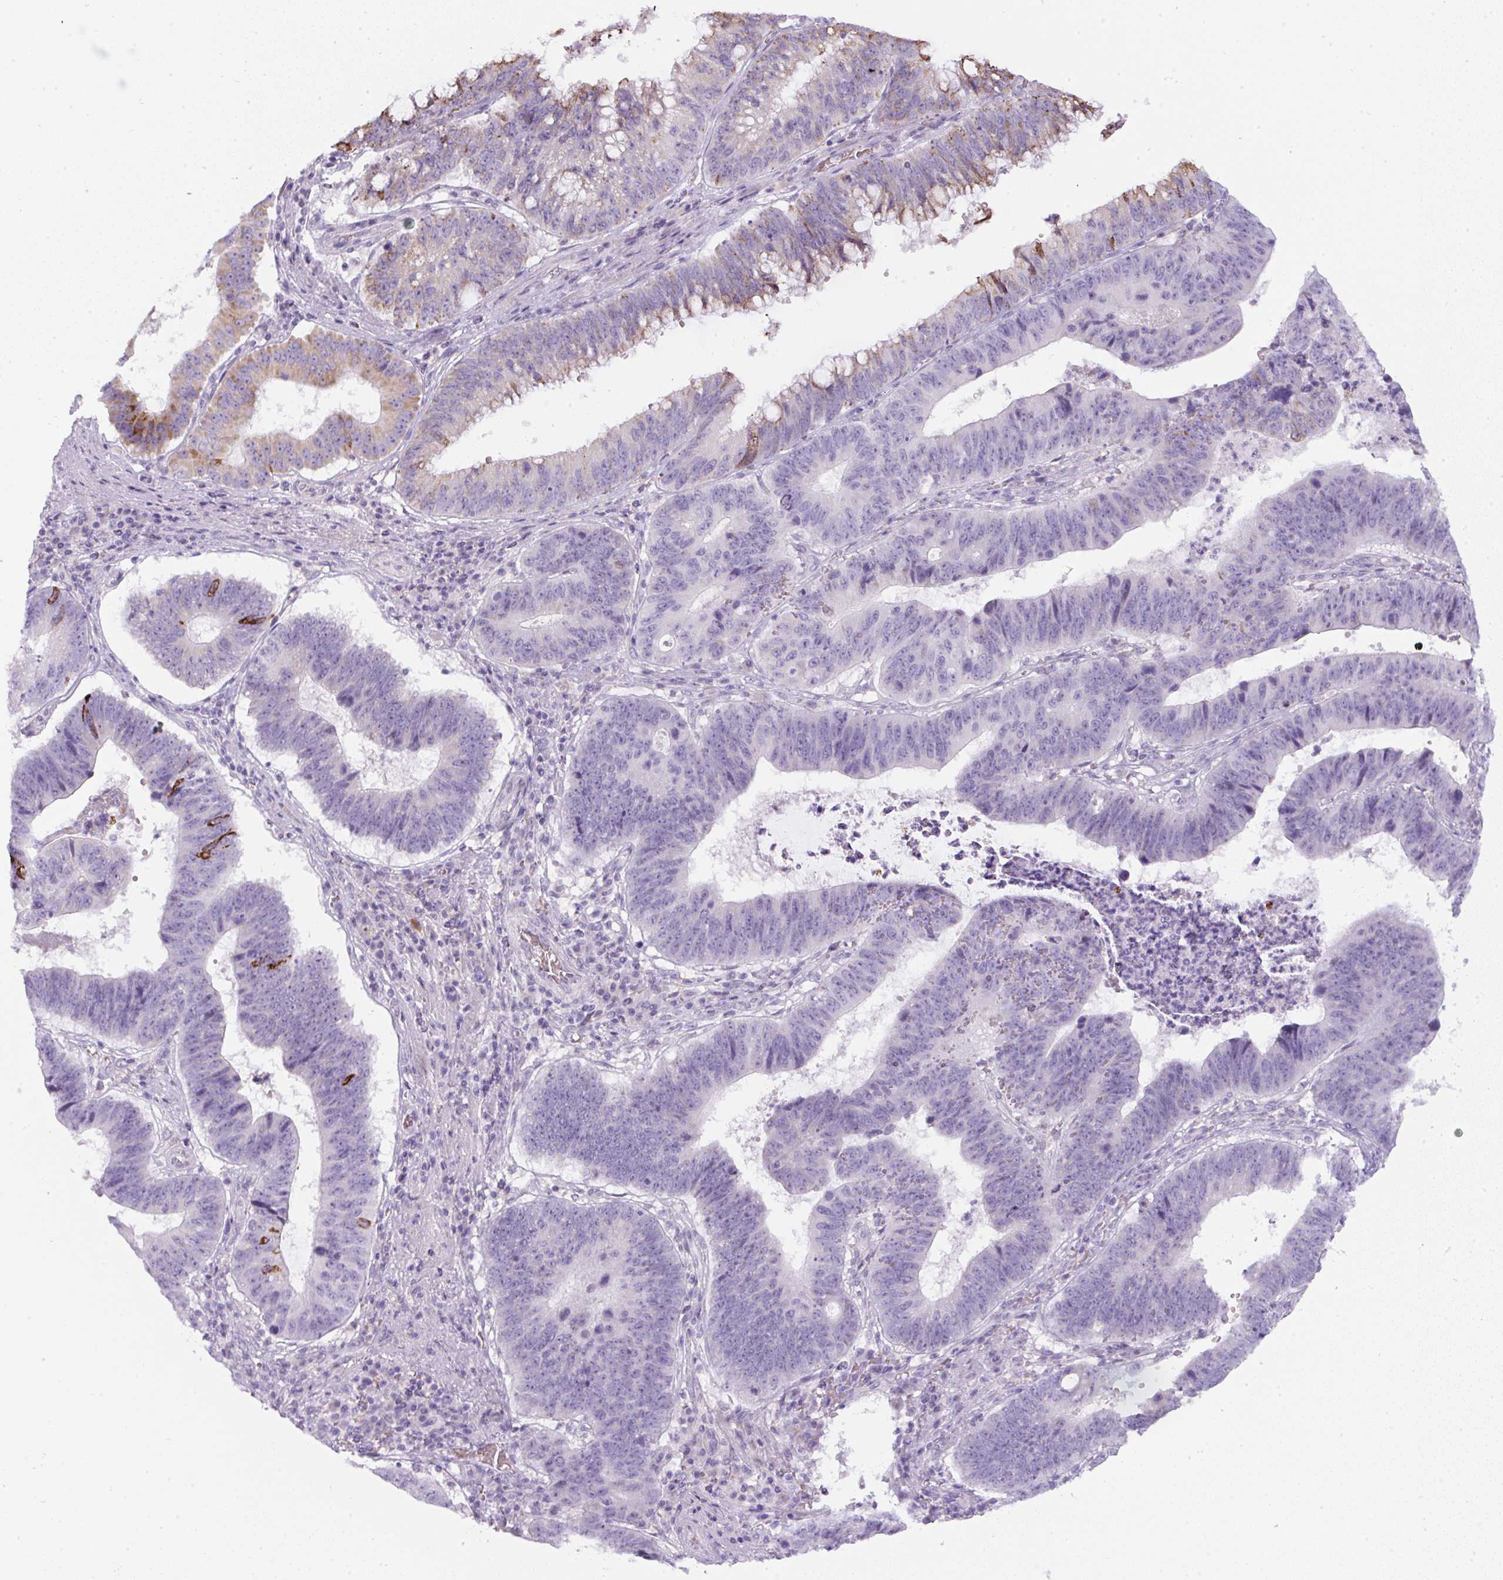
{"staining": {"intensity": "moderate", "quantity": "<25%", "location": "cytoplasmic/membranous"}, "tissue": "stomach cancer", "cell_type": "Tumor cells", "image_type": "cancer", "snomed": [{"axis": "morphology", "description": "Adenocarcinoma, NOS"}, {"axis": "topography", "description": "Stomach"}], "caption": "Tumor cells reveal low levels of moderate cytoplasmic/membranous expression in approximately <25% of cells in human stomach cancer.", "gene": "FGFBP3", "patient": {"sex": "male", "age": 59}}